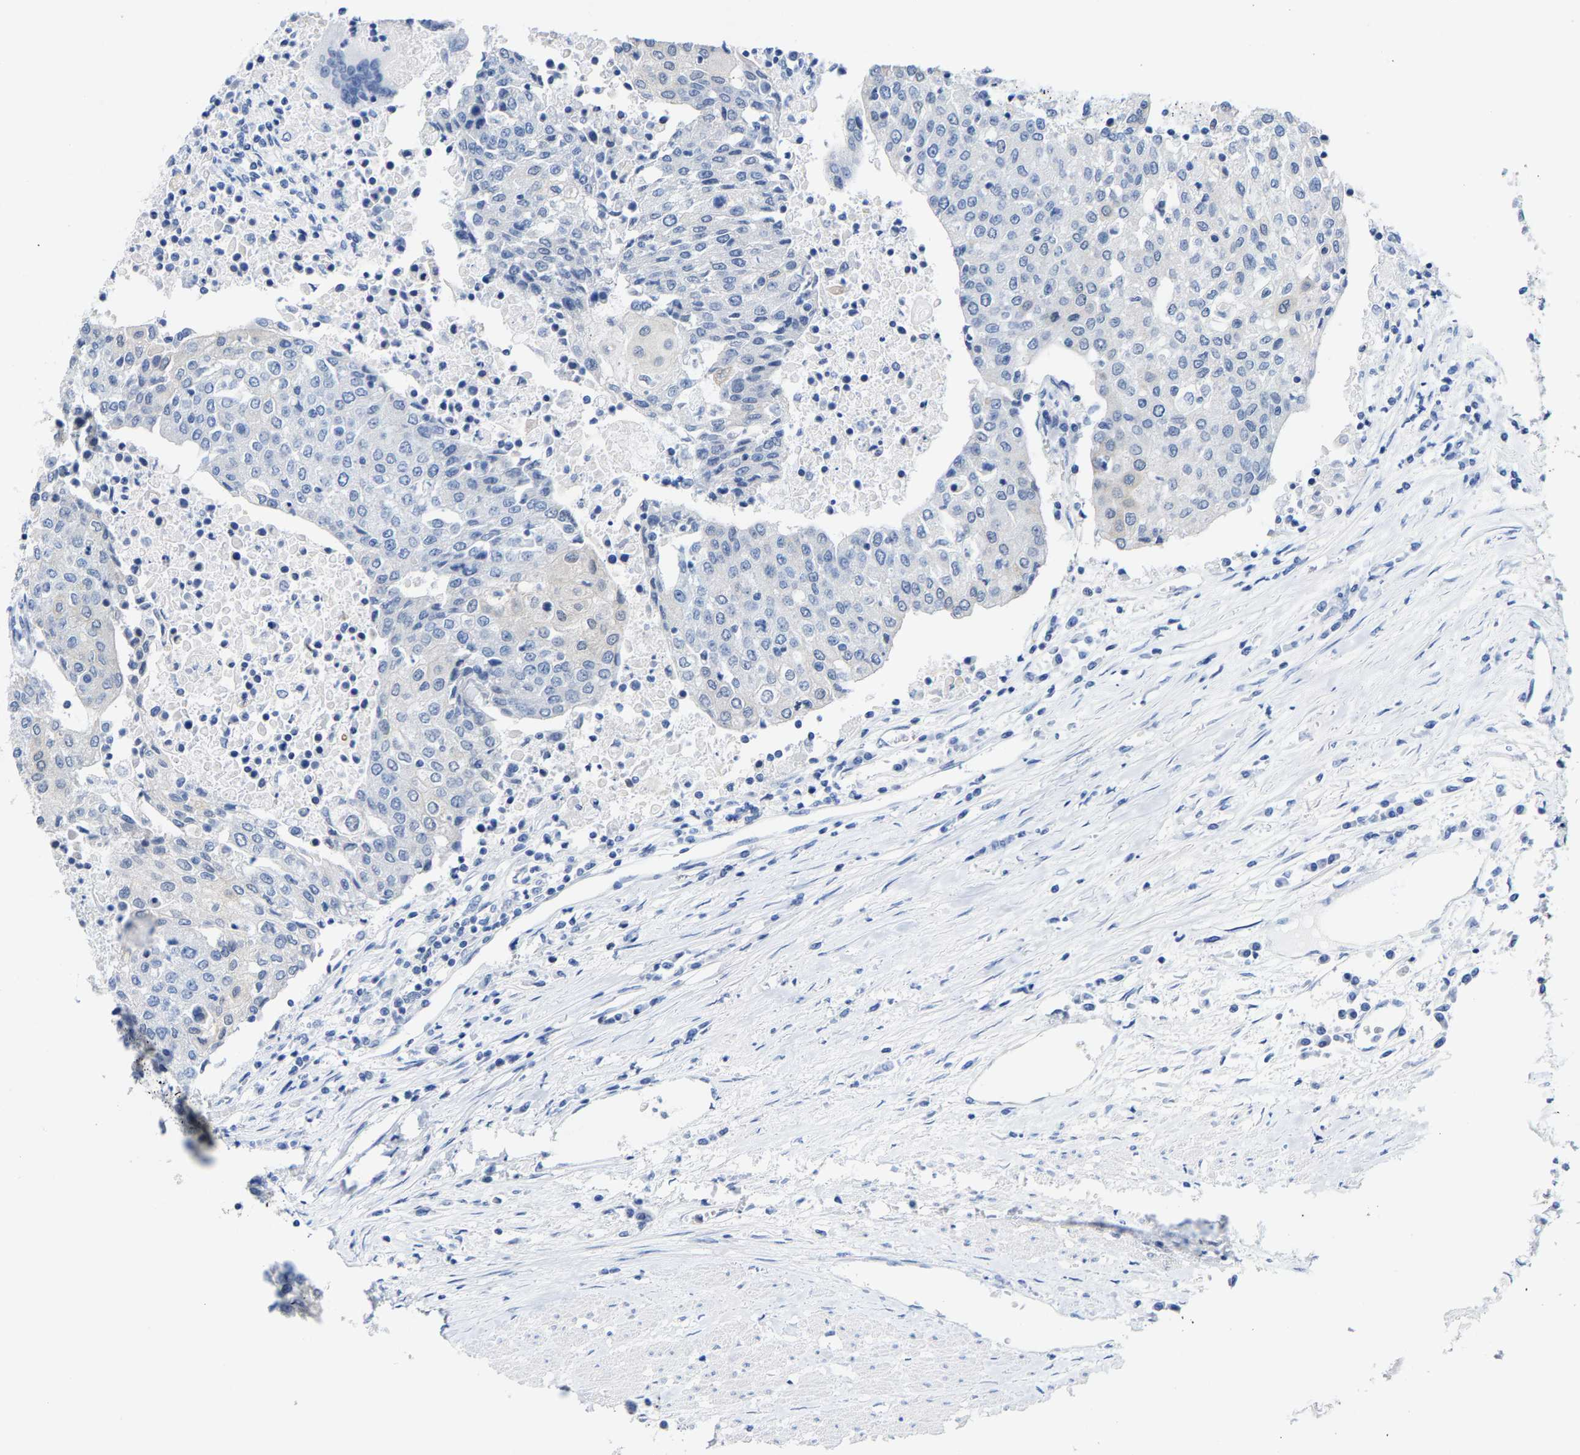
{"staining": {"intensity": "negative", "quantity": "none", "location": "none"}, "tissue": "urothelial cancer", "cell_type": "Tumor cells", "image_type": "cancer", "snomed": [{"axis": "morphology", "description": "Urothelial carcinoma, High grade"}, {"axis": "topography", "description": "Urinary bladder"}], "caption": "A micrograph of human urothelial cancer is negative for staining in tumor cells.", "gene": "FGD3", "patient": {"sex": "female", "age": 85}}